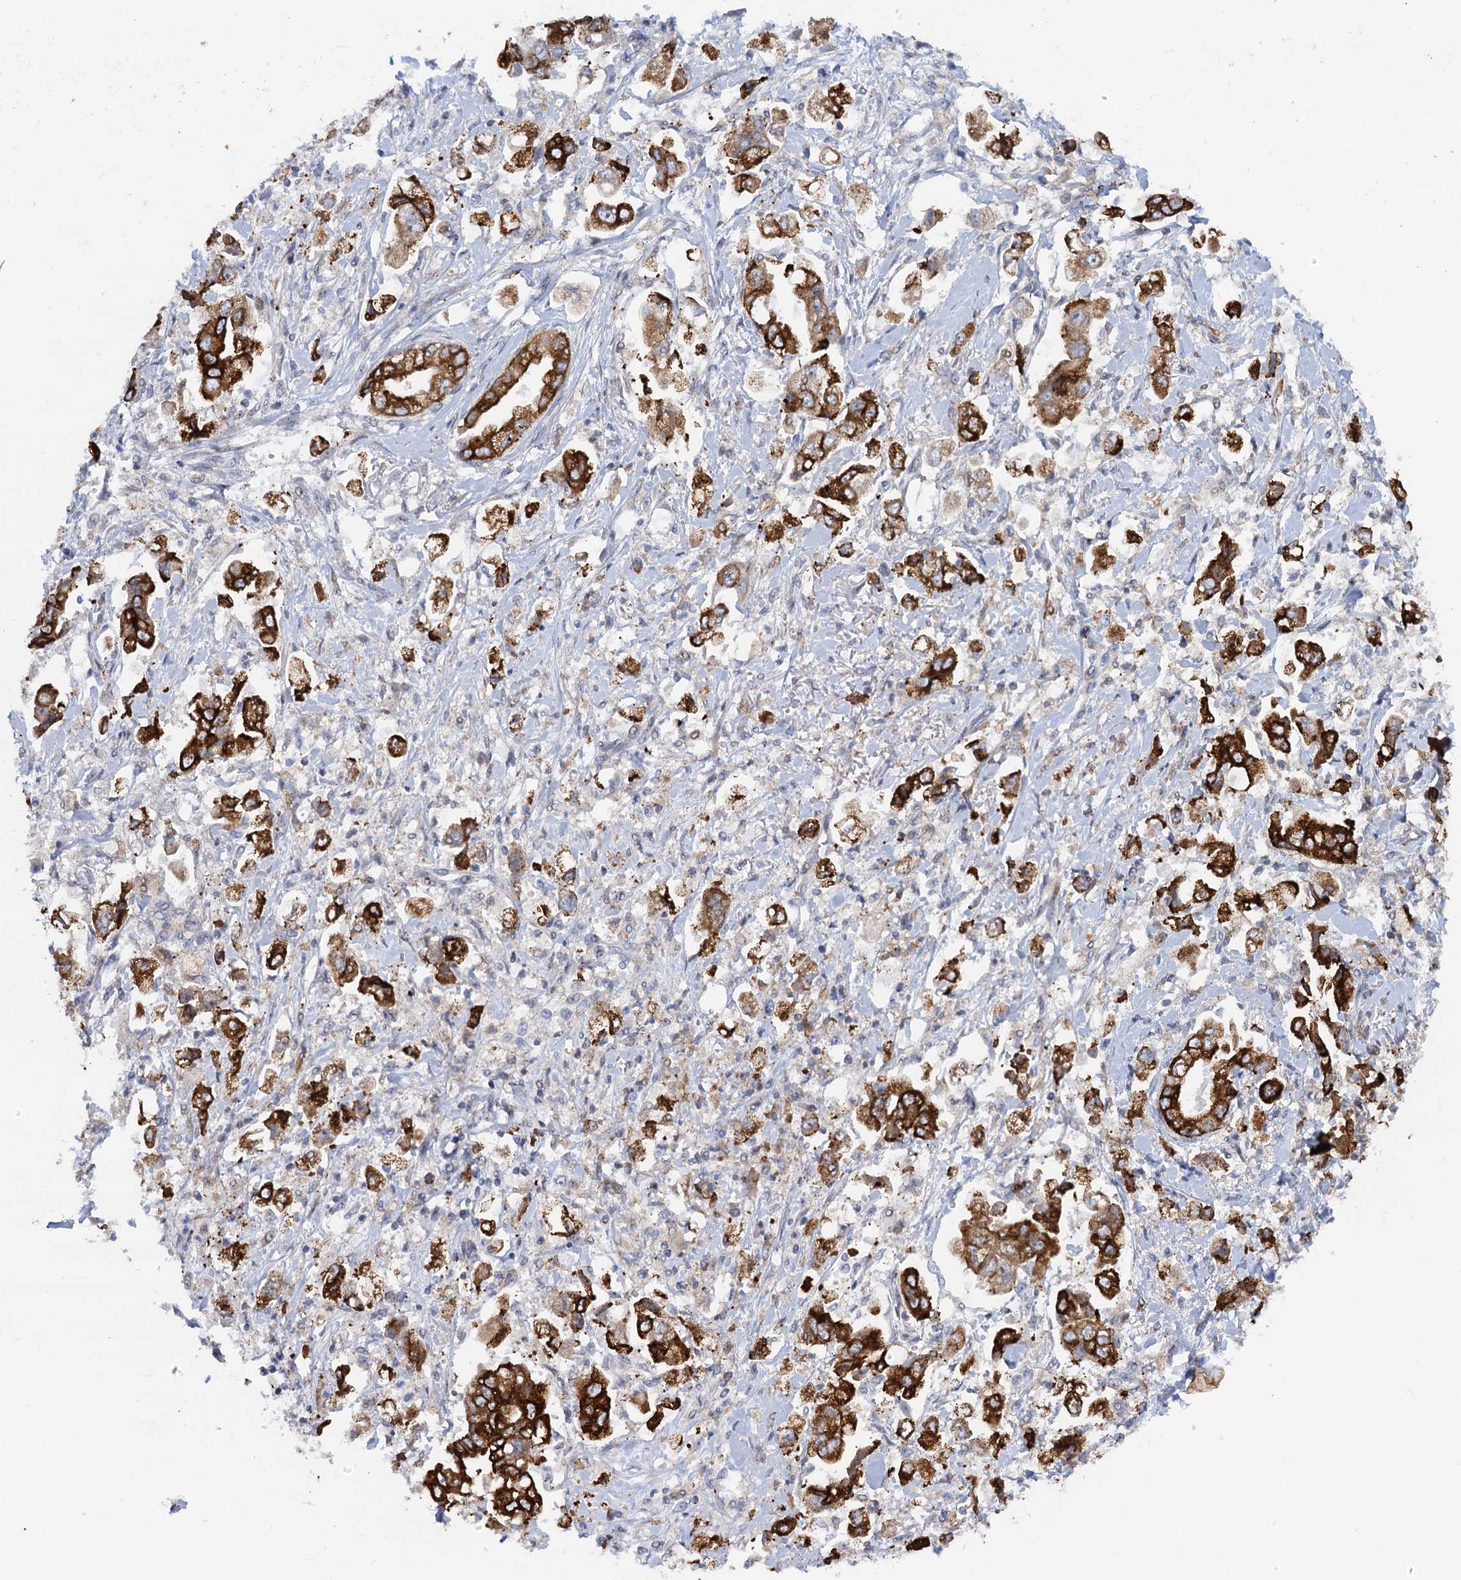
{"staining": {"intensity": "strong", "quantity": ">75%", "location": "cytoplasmic/membranous"}, "tissue": "stomach cancer", "cell_type": "Tumor cells", "image_type": "cancer", "snomed": [{"axis": "morphology", "description": "Adenocarcinoma, NOS"}, {"axis": "topography", "description": "Stomach"}], "caption": "Immunohistochemical staining of stomach cancer (adenocarcinoma) exhibits high levels of strong cytoplasmic/membranous positivity in about >75% of tumor cells.", "gene": "QPCTL", "patient": {"sex": "male", "age": 62}}